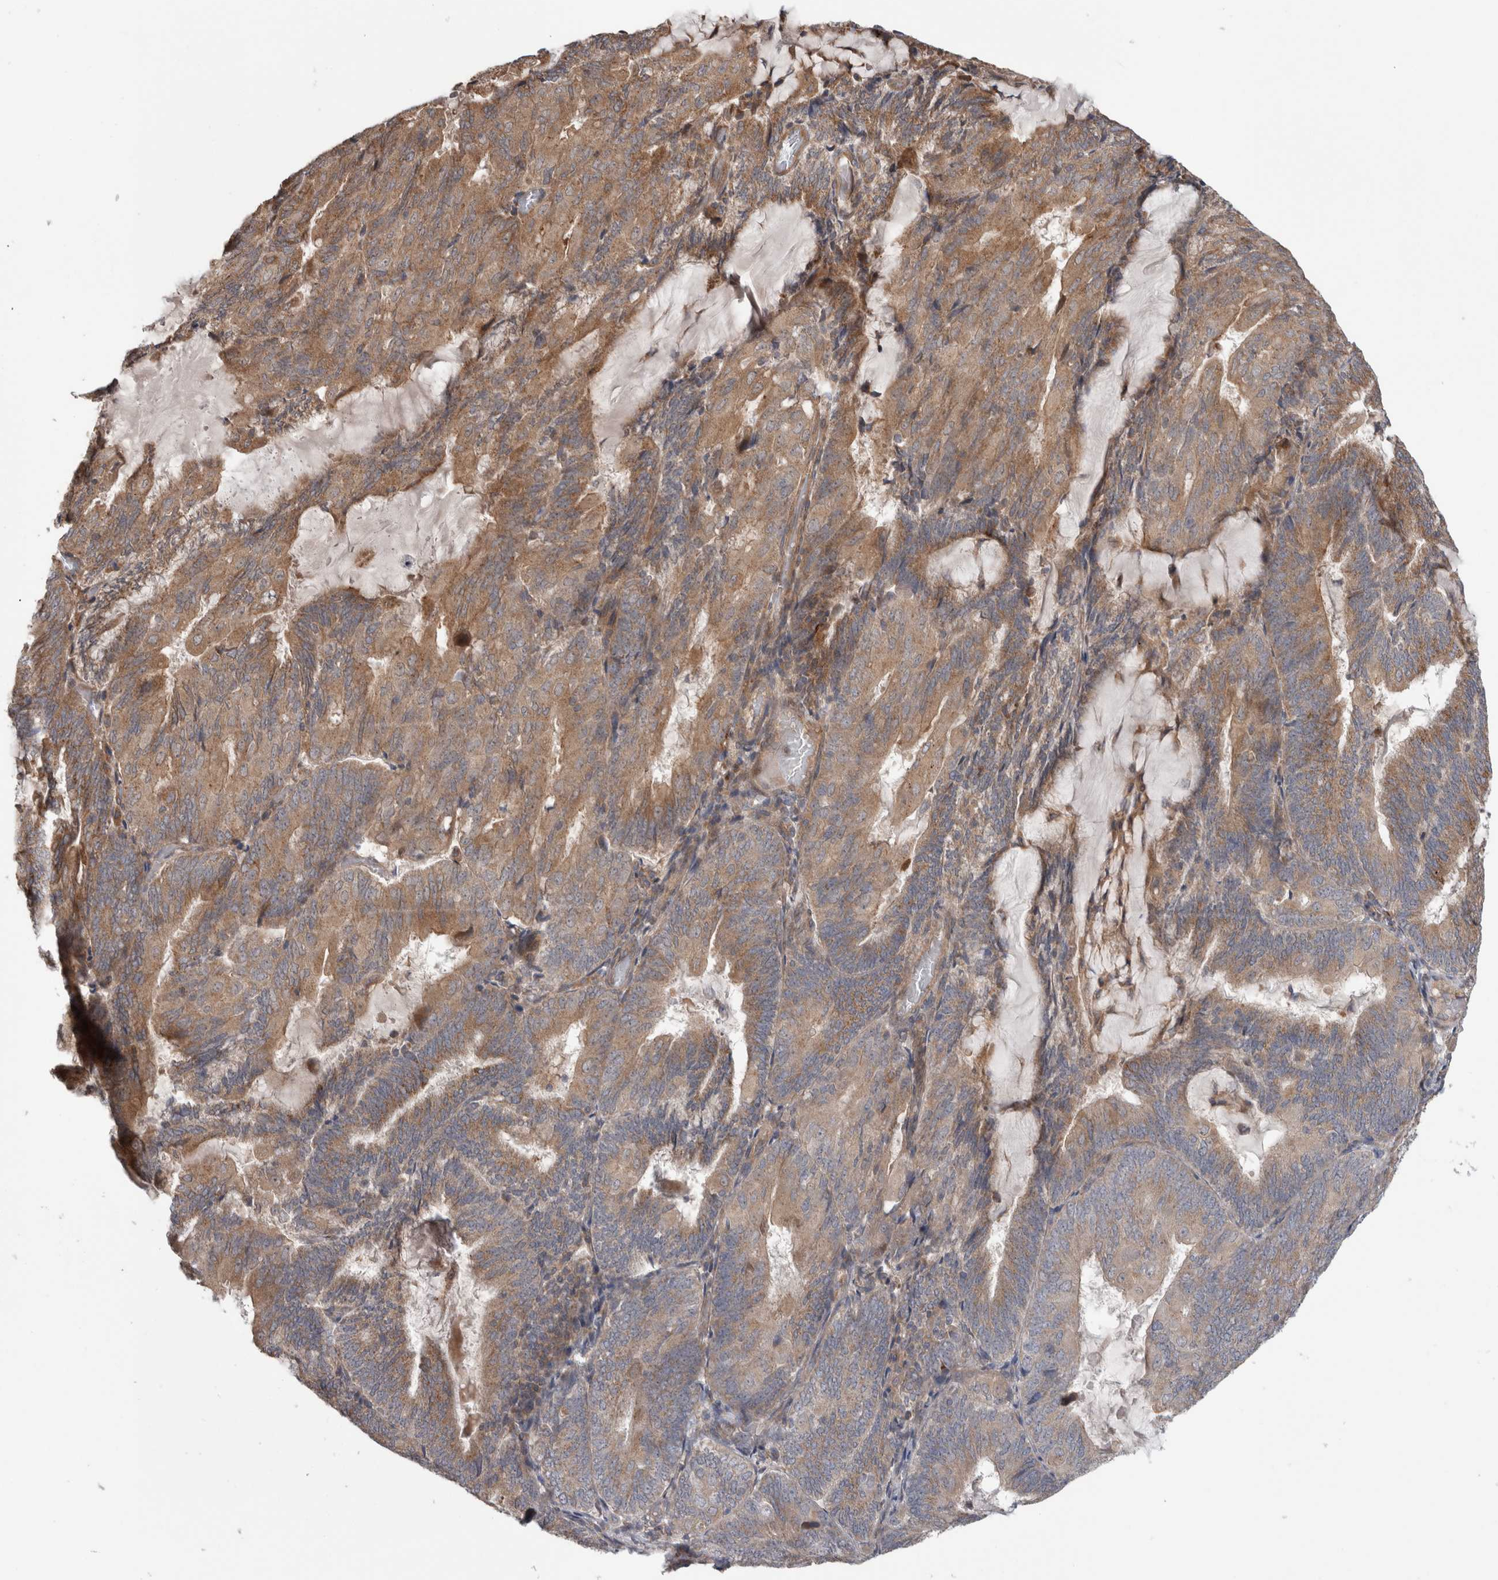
{"staining": {"intensity": "moderate", "quantity": ">75%", "location": "cytoplasmic/membranous"}, "tissue": "endometrial cancer", "cell_type": "Tumor cells", "image_type": "cancer", "snomed": [{"axis": "morphology", "description": "Adenocarcinoma, NOS"}, {"axis": "topography", "description": "Endometrium"}], "caption": "Adenocarcinoma (endometrial) stained for a protein (brown) shows moderate cytoplasmic/membranous positive expression in approximately >75% of tumor cells.", "gene": "TRIM5", "patient": {"sex": "female", "age": 81}}